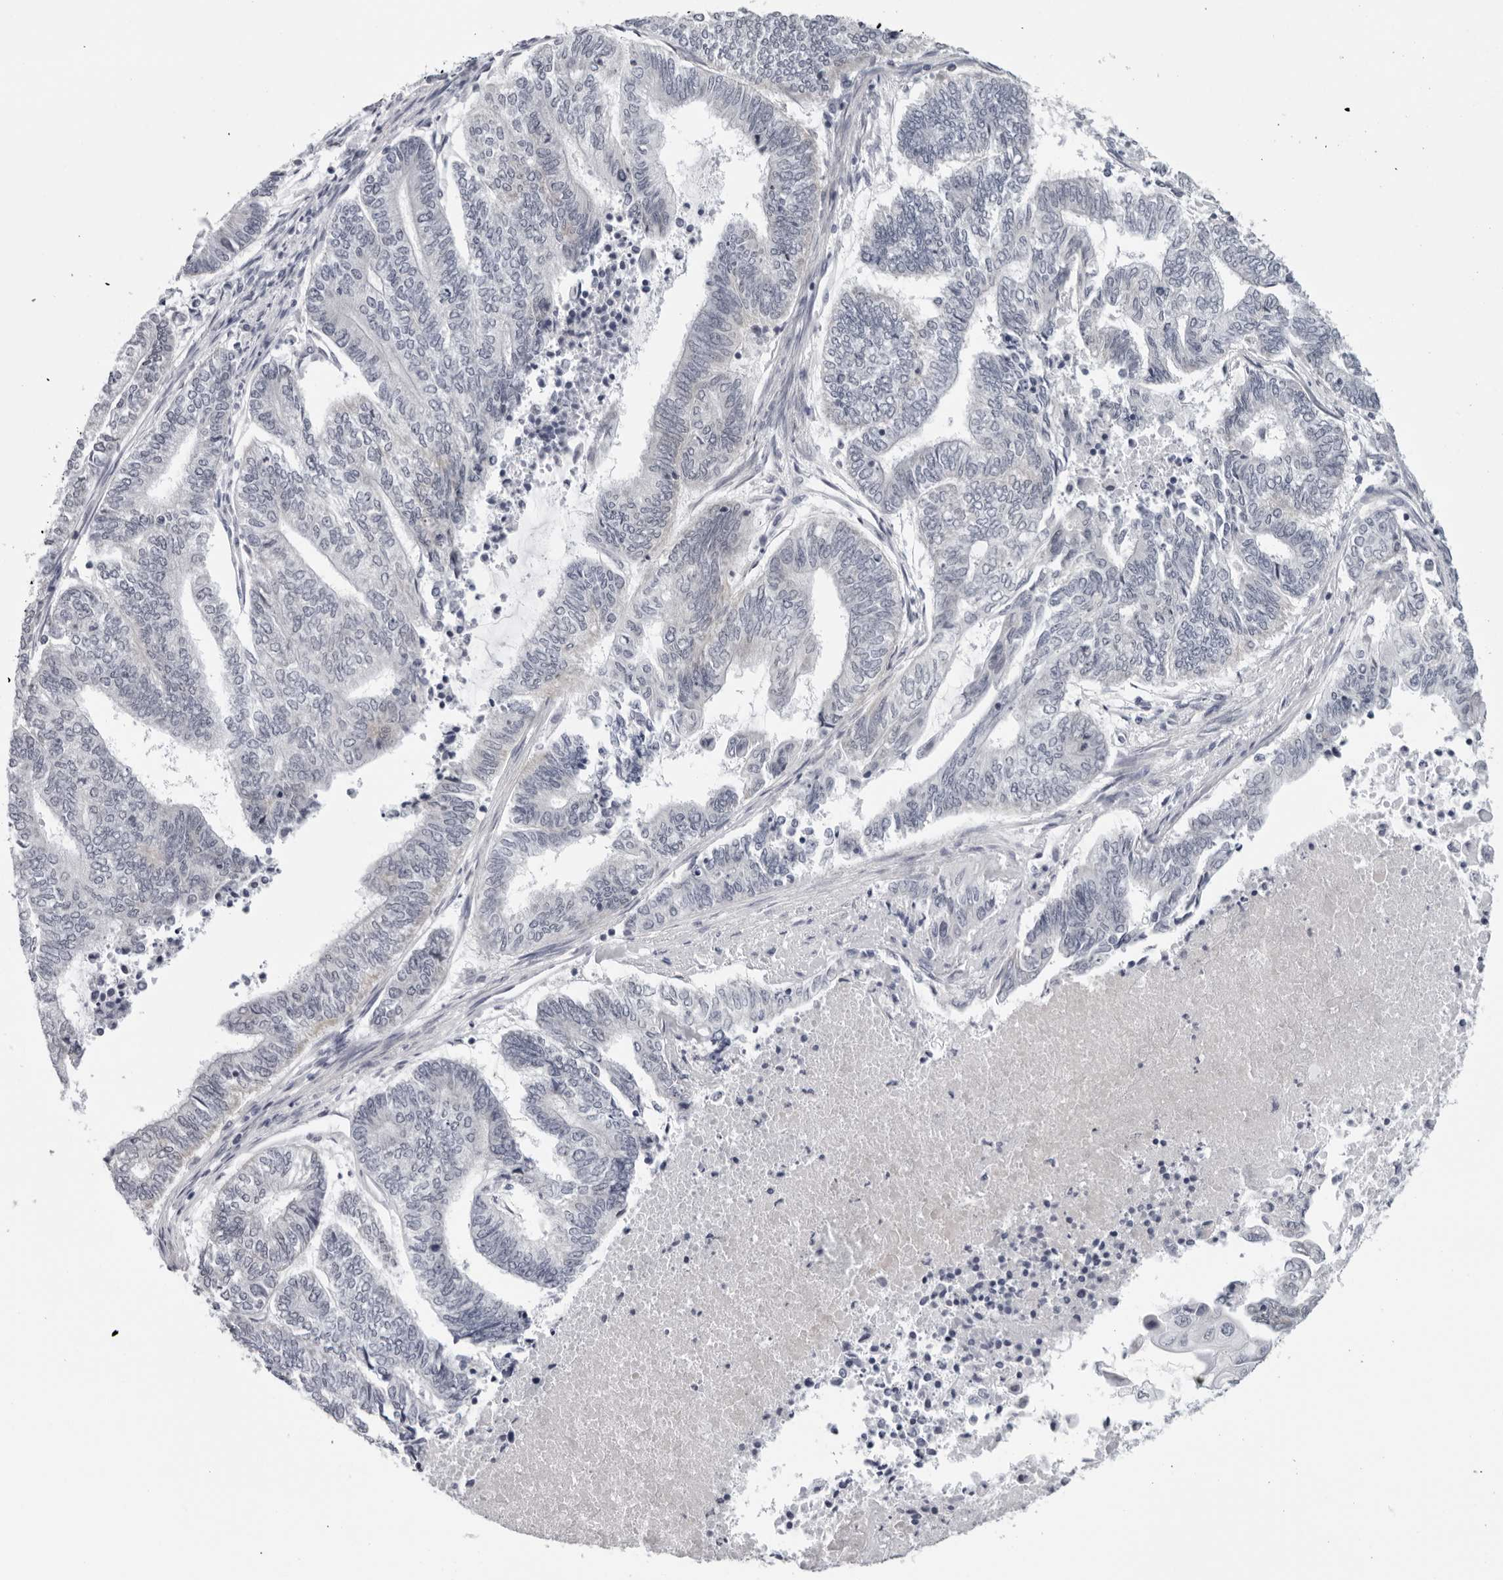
{"staining": {"intensity": "moderate", "quantity": "<25%", "location": "cytoplasmic/membranous"}, "tissue": "endometrial cancer", "cell_type": "Tumor cells", "image_type": "cancer", "snomed": [{"axis": "morphology", "description": "Adenocarcinoma, NOS"}, {"axis": "topography", "description": "Uterus"}, {"axis": "topography", "description": "Endometrium"}], "caption": "Endometrial cancer (adenocarcinoma) stained with DAB IHC demonstrates low levels of moderate cytoplasmic/membranous staining in about <25% of tumor cells.", "gene": "CPT2", "patient": {"sex": "female", "age": 70}}